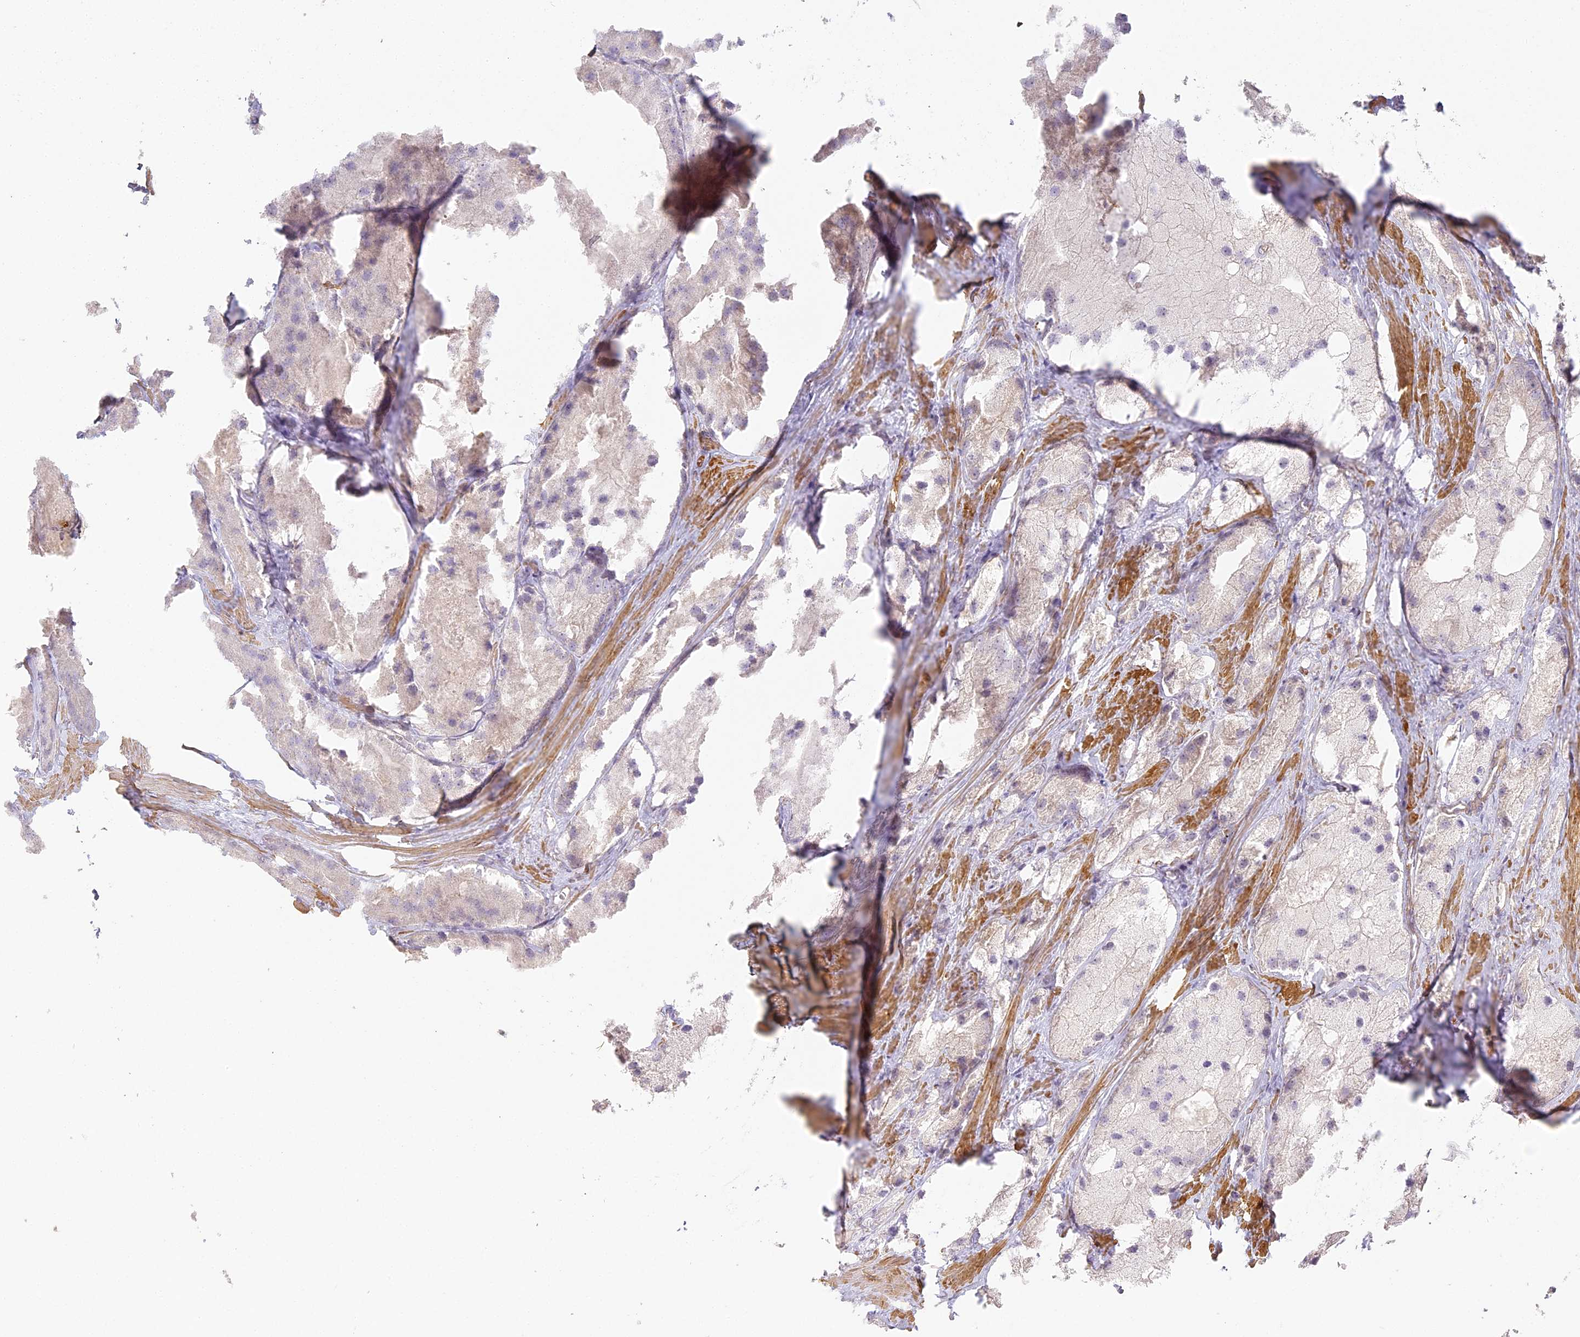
{"staining": {"intensity": "negative", "quantity": "none", "location": "none"}, "tissue": "prostate cancer", "cell_type": "Tumor cells", "image_type": "cancer", "snomed": [{"axis": "morphology", "description": "Adenocarcinoma, Low grade"}, {"axis": "topography", "description": "Prostate"}], "caption": "Immunohistochemistry (IHC) micrograph of prostate cancer (low-grade adenocarcinoma) stained for a protein (brown), which exhibits no positivity in tumor cells. (DAB (3,3'-diaminobenzidine) immunohistochemistry (IHC) visualized using brightfield microscopy, high magnification).", "gene": "MED28", "patient": {"sex": "male", "age": 69}}